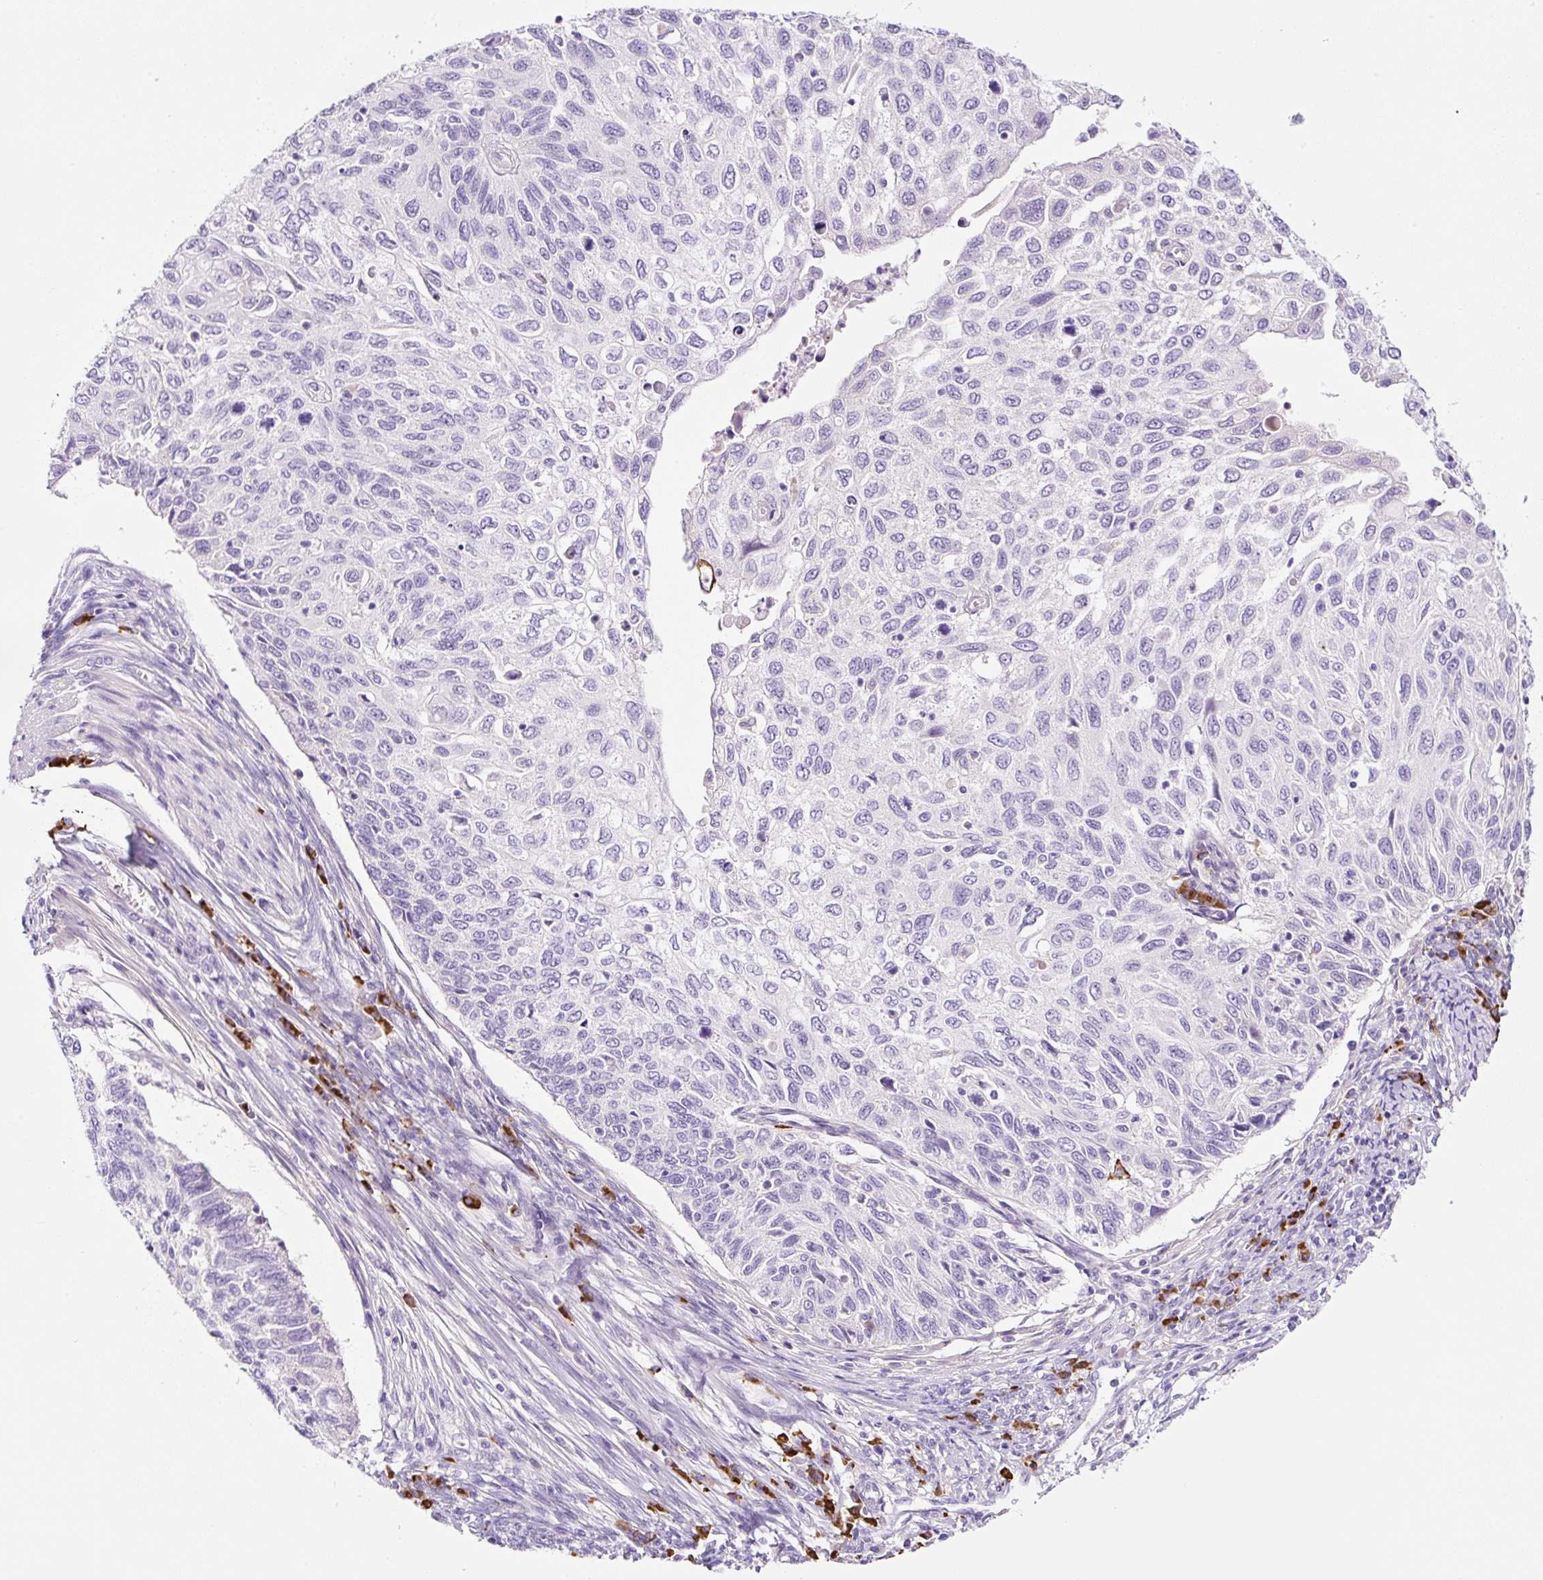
{"staining": {"intensity": "negative", "quantity": "none", "location": "none"}, "tissue": "cervical cancer", "cell_type": "Tumor cells", "image_type": "cancer", "snomed": [{"axis": "morphology", "description": "Squamous cell carcinoma, NOS"}, {"axis": "topography", "description": "Cervix"}], "caption": "Histopathology image shows no significant protein expression in tumor cells of cervical squamous cell carcinoma. (Stains: DAB immunohistochemistry (IHC) with hematoxylin counter stain, Microscopy: brightfield microscopy at high magnification).", "gene": "RNF212B", "patient": {"sex": "female", "age": 70}}